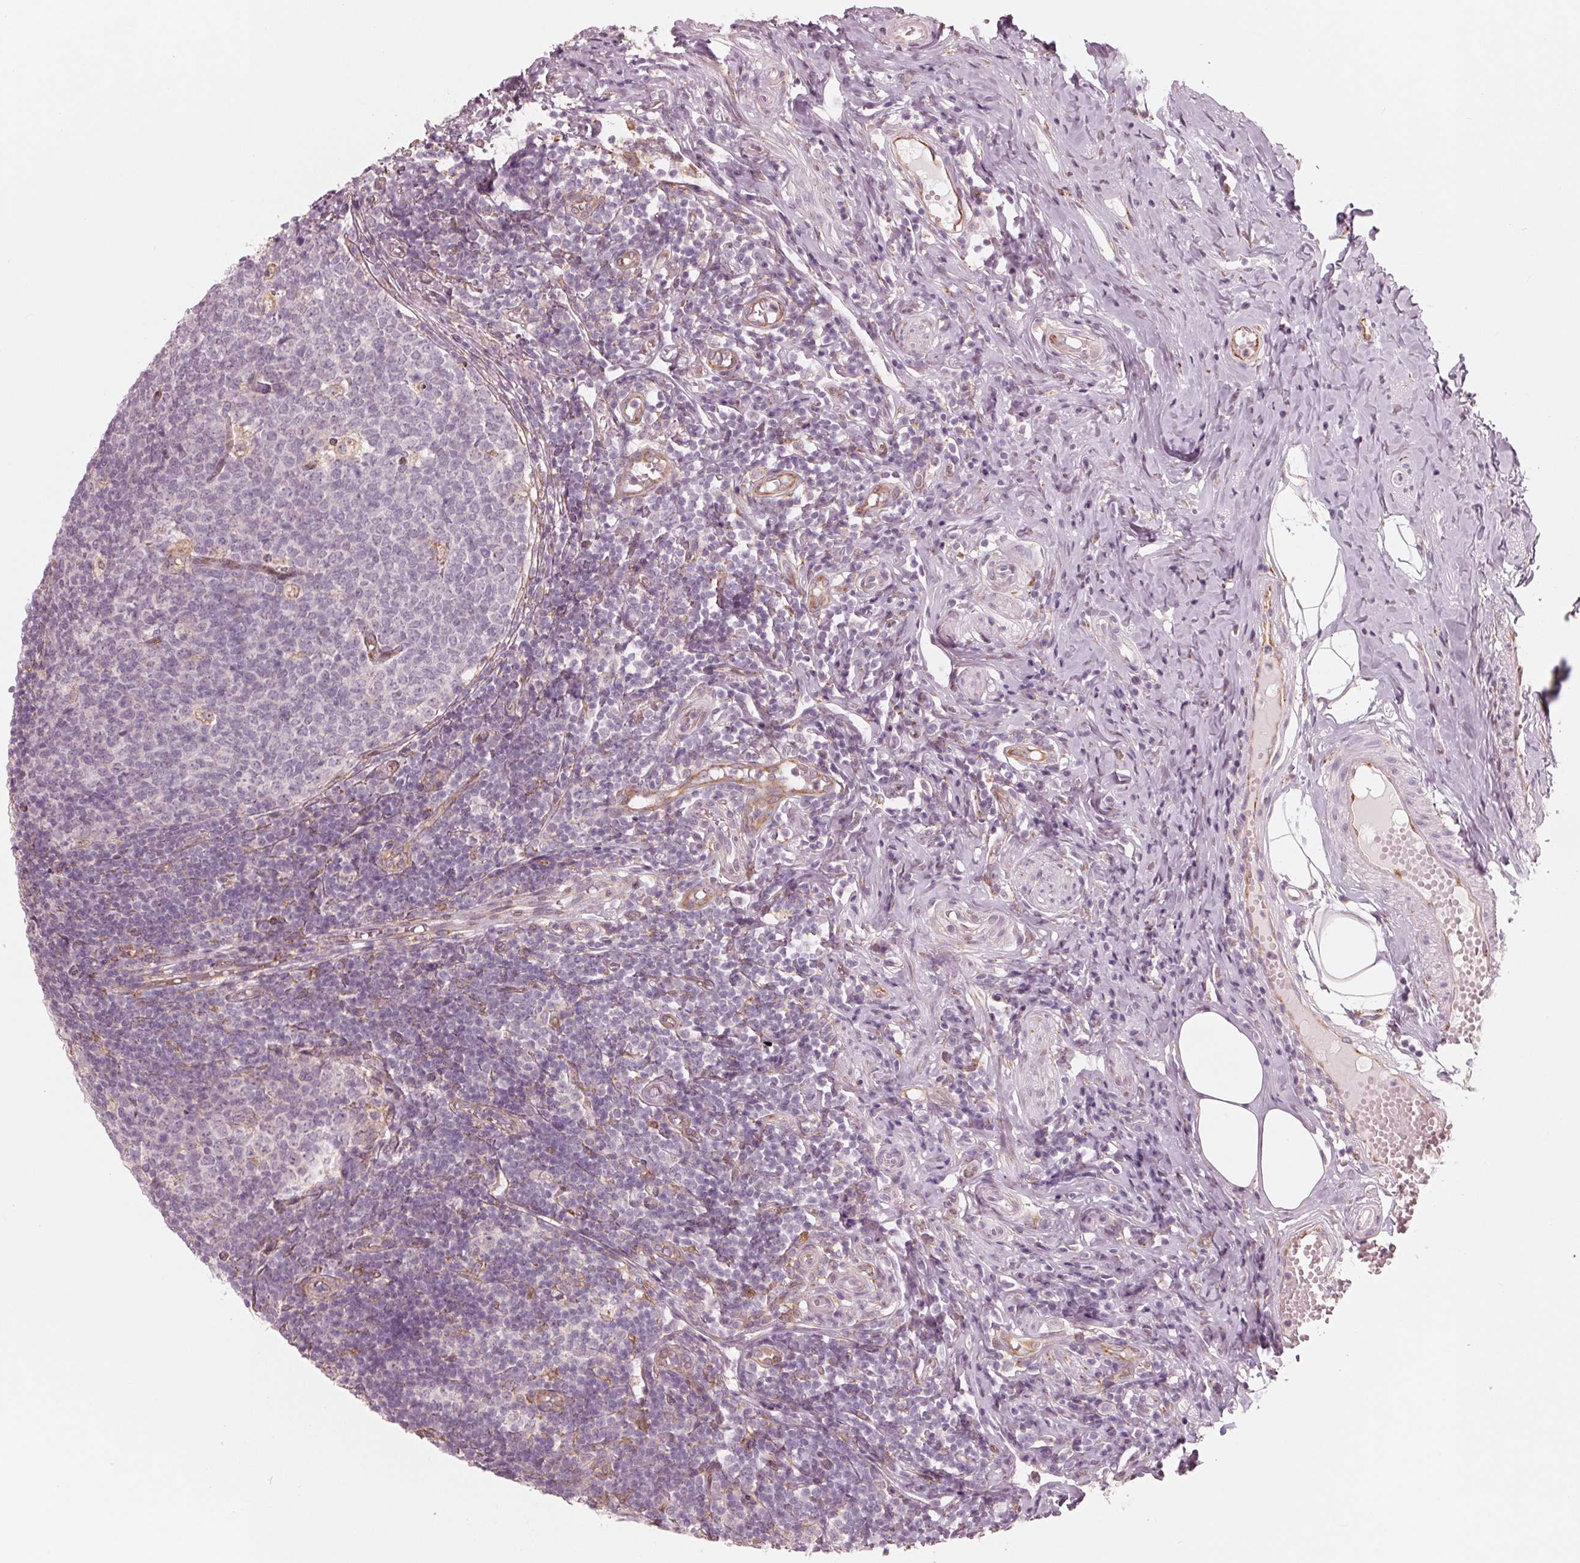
{"staining": {"intensity": "negative", "quantity": "none", "location": "none"}, "tissue": "appendix", "cell_type": "Glandular cells", "image_type": "normal", "snomed": [{"axis": "morphology", "description": "Normal tissue, NOS"}, {"axis": "topography", "description": "Appendix"}], "caption": "Immunohistochemistry (IHC) of normal human appendix displays no staining in glandular cells. The staining was performed using DAB to visualize the protein expression in brown, while the nuclei were stained in blue with hematoxylin (Magnification: 20x).", "gene": "IKBIP", "patient": {"sex": "male", "age": 18}}